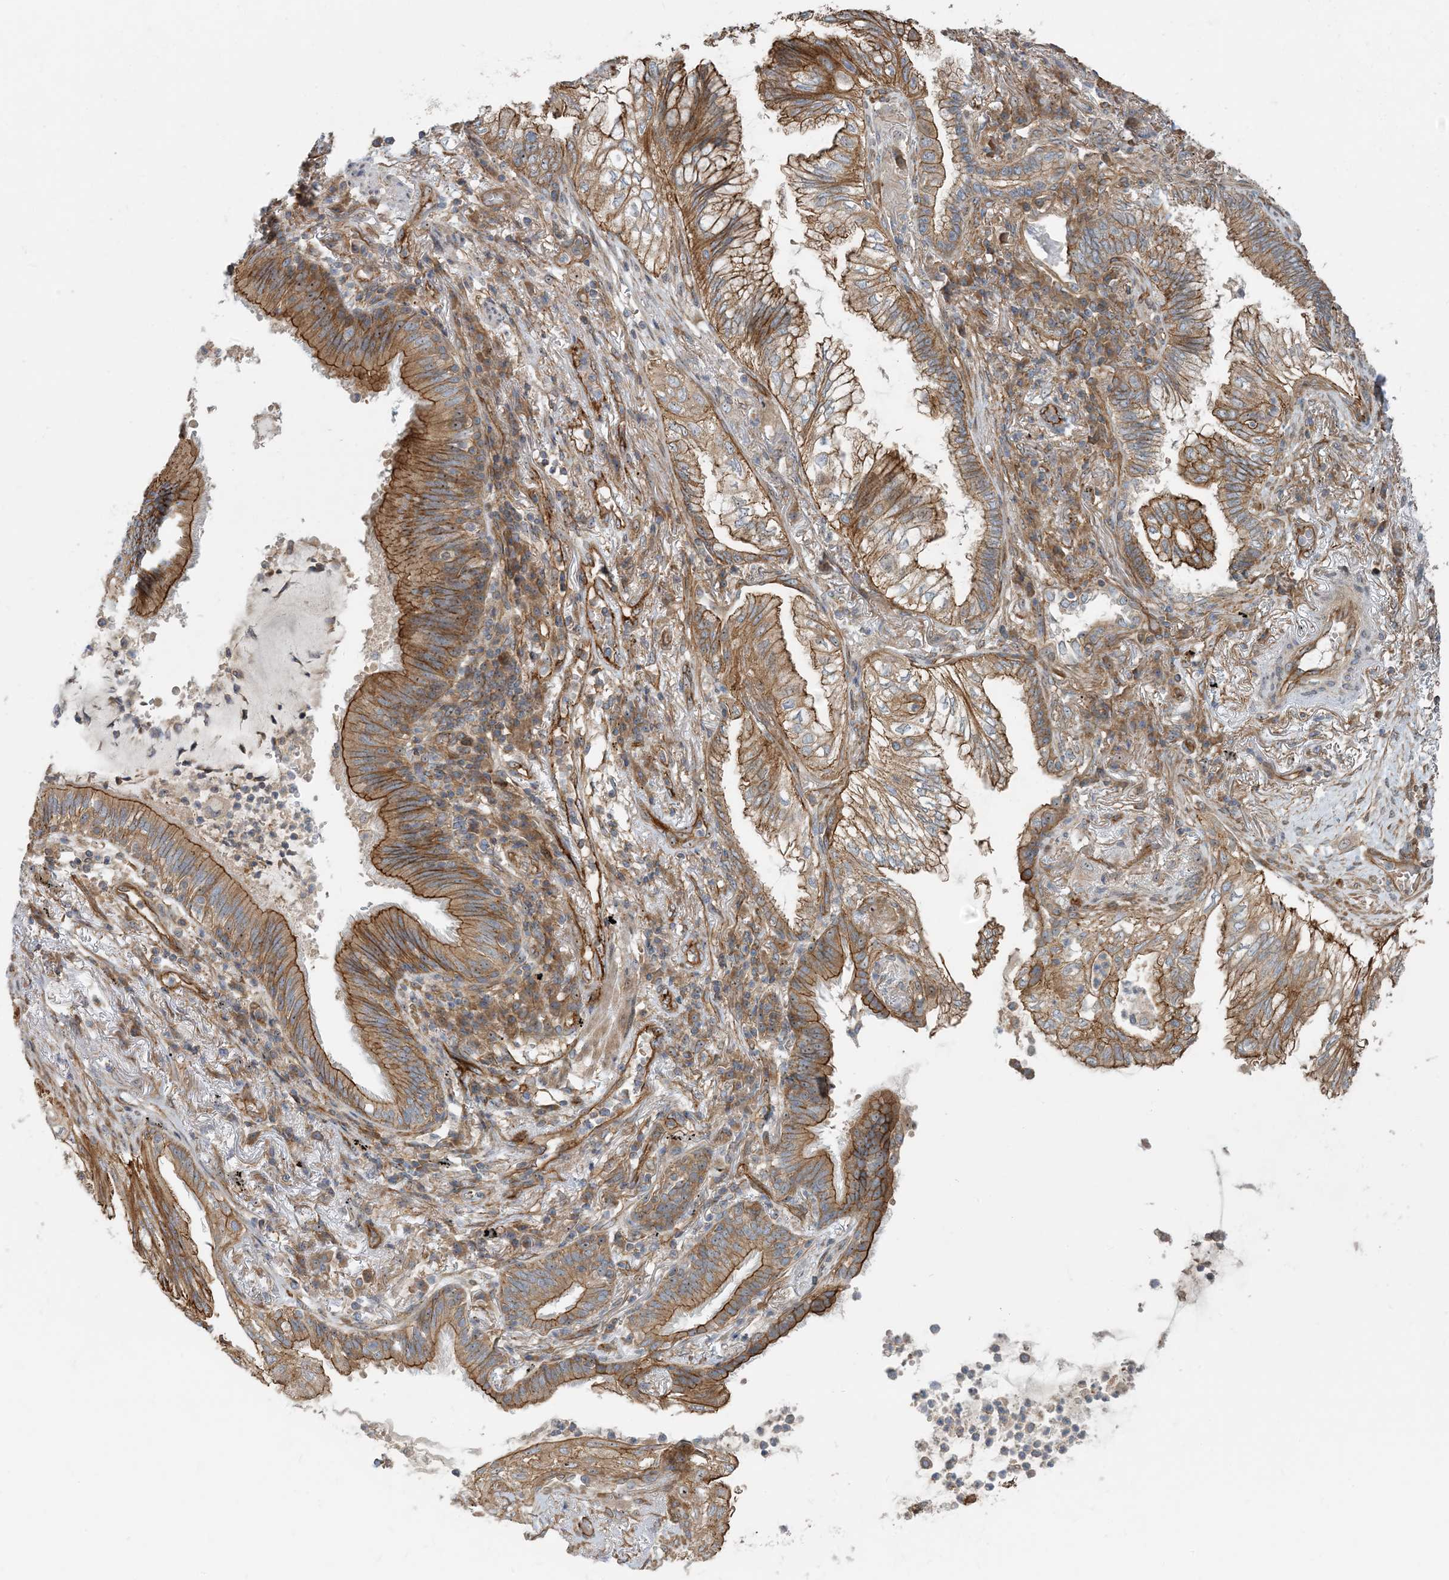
{"staining": {"intensity": "moderate", "quantity": ">75%", "location": "cytoplasmic/membranous"}, "tissue": "lung cancer", "cell_type": "Tumor cells", "image_type": "cancer", "snomed": [{"axis": "morphology", "description": "Adenocarcinoma, NOS"}, {"axis": "topography", "description": "Lung"}], "caption": "Protein analysis of adenocarcinoma (lung) tissue shows moderate cytoplasmic/membranous expression in about >75% of tumor cells. The staining was performed using DAB (3,3'-diaminobenzidine) to visualize the protein expression in brown, while the nuclei were stained in blue with hematoxylin (Magnification: 20x).", "gene": "MYL5", "patient": {"sex": "female", "age": 70}}